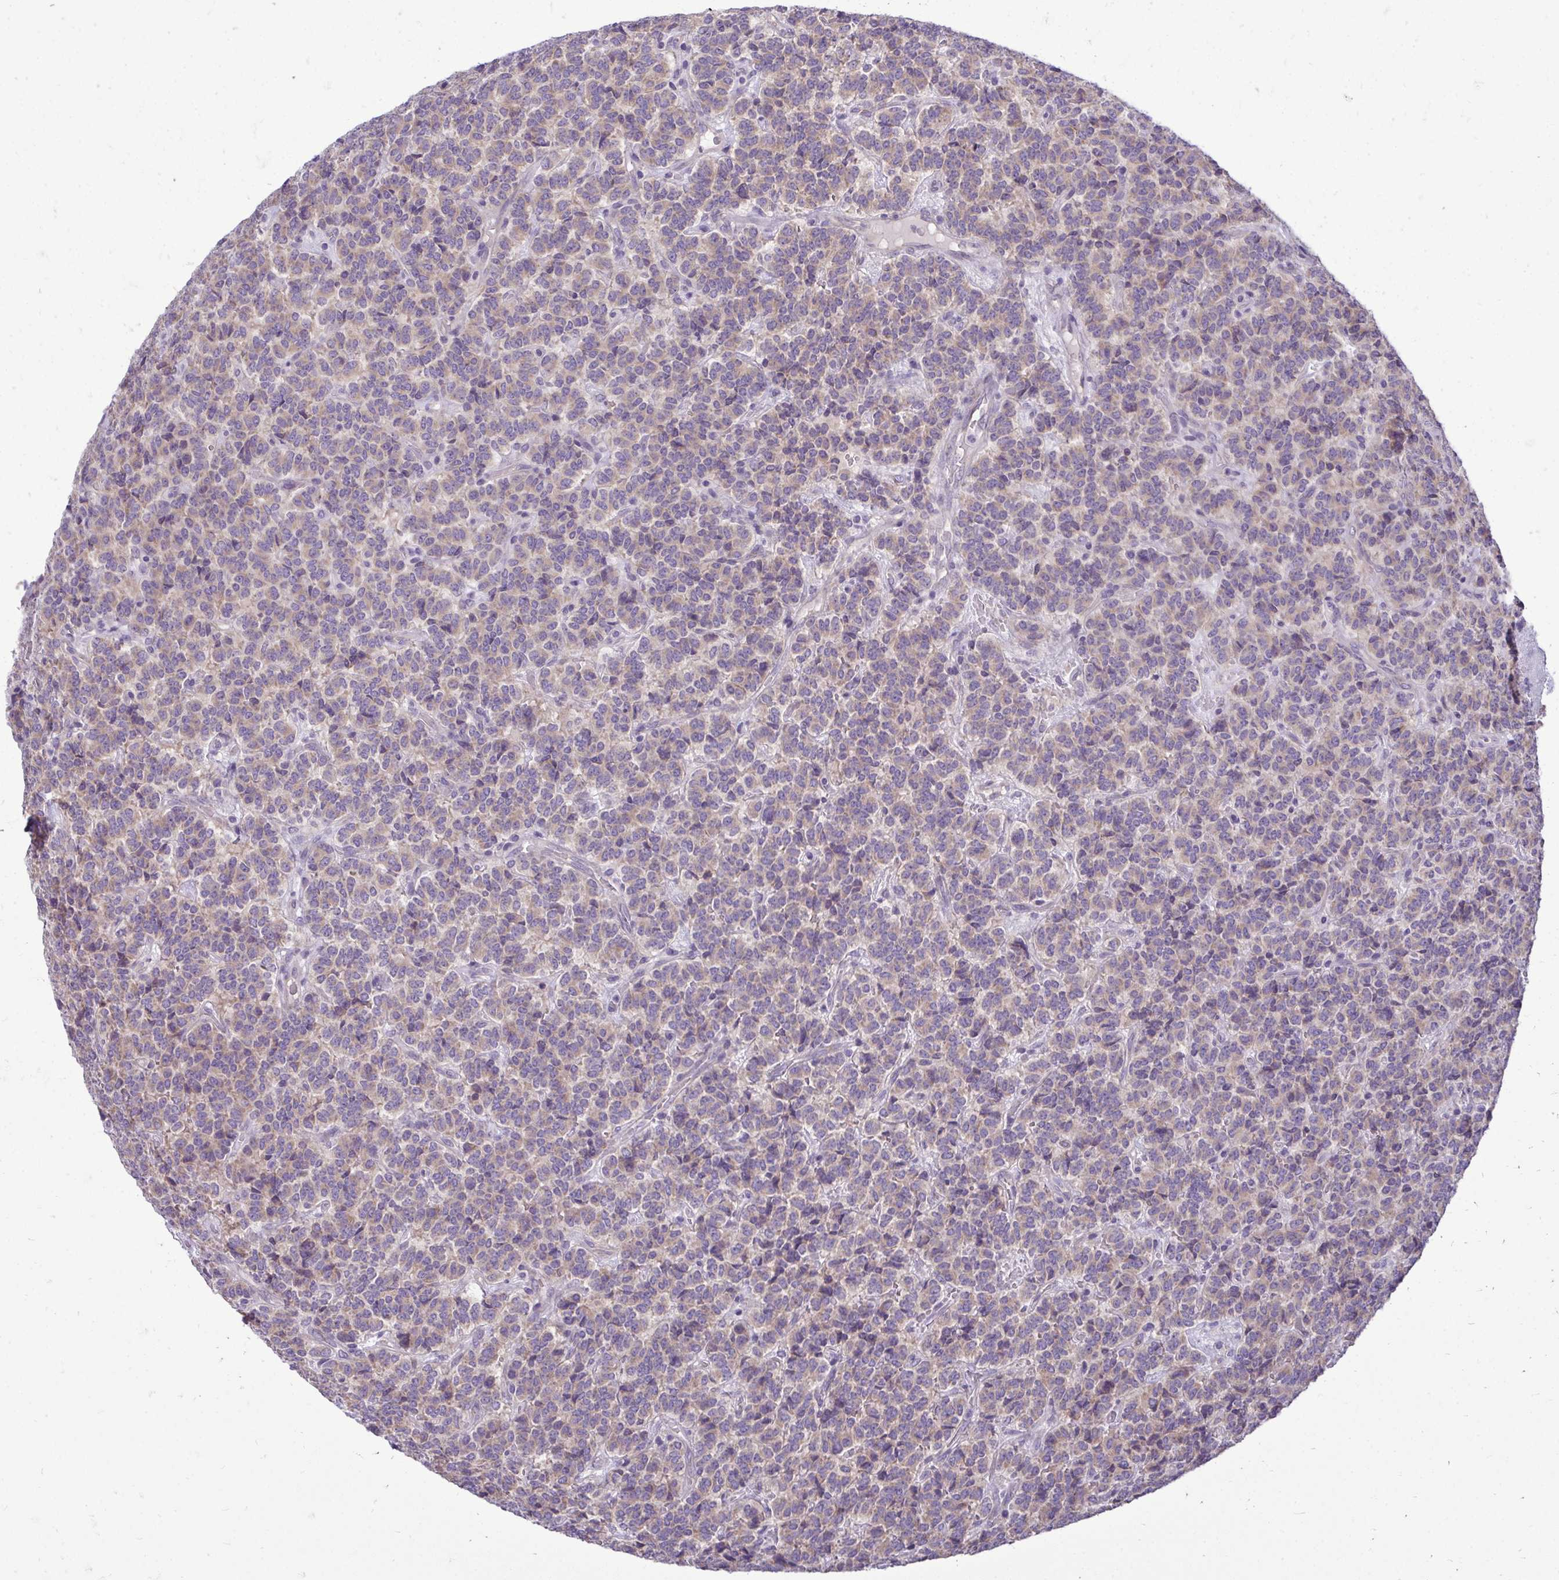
{"staining": {"intensity": "weak", "quantity": "25%-75%", "location": "cytoplasmic/membranous"}, "tissue": "carcinoid", "cell_type": "Tumor cells", "image_type": "cancer", "snomed": [{"axis": "morphology", "description": "Carcinoid, malignant, NOS"}, {"axis": "topography", "description": "Pancreas"}], "caption": "A brown stain shows weak cytoplasmic/membranous staining of a protein in human carcinoid (malignant) tumor cells.", "gene": "RPLP2", "patient": {"sex": "male", "age": 36}}